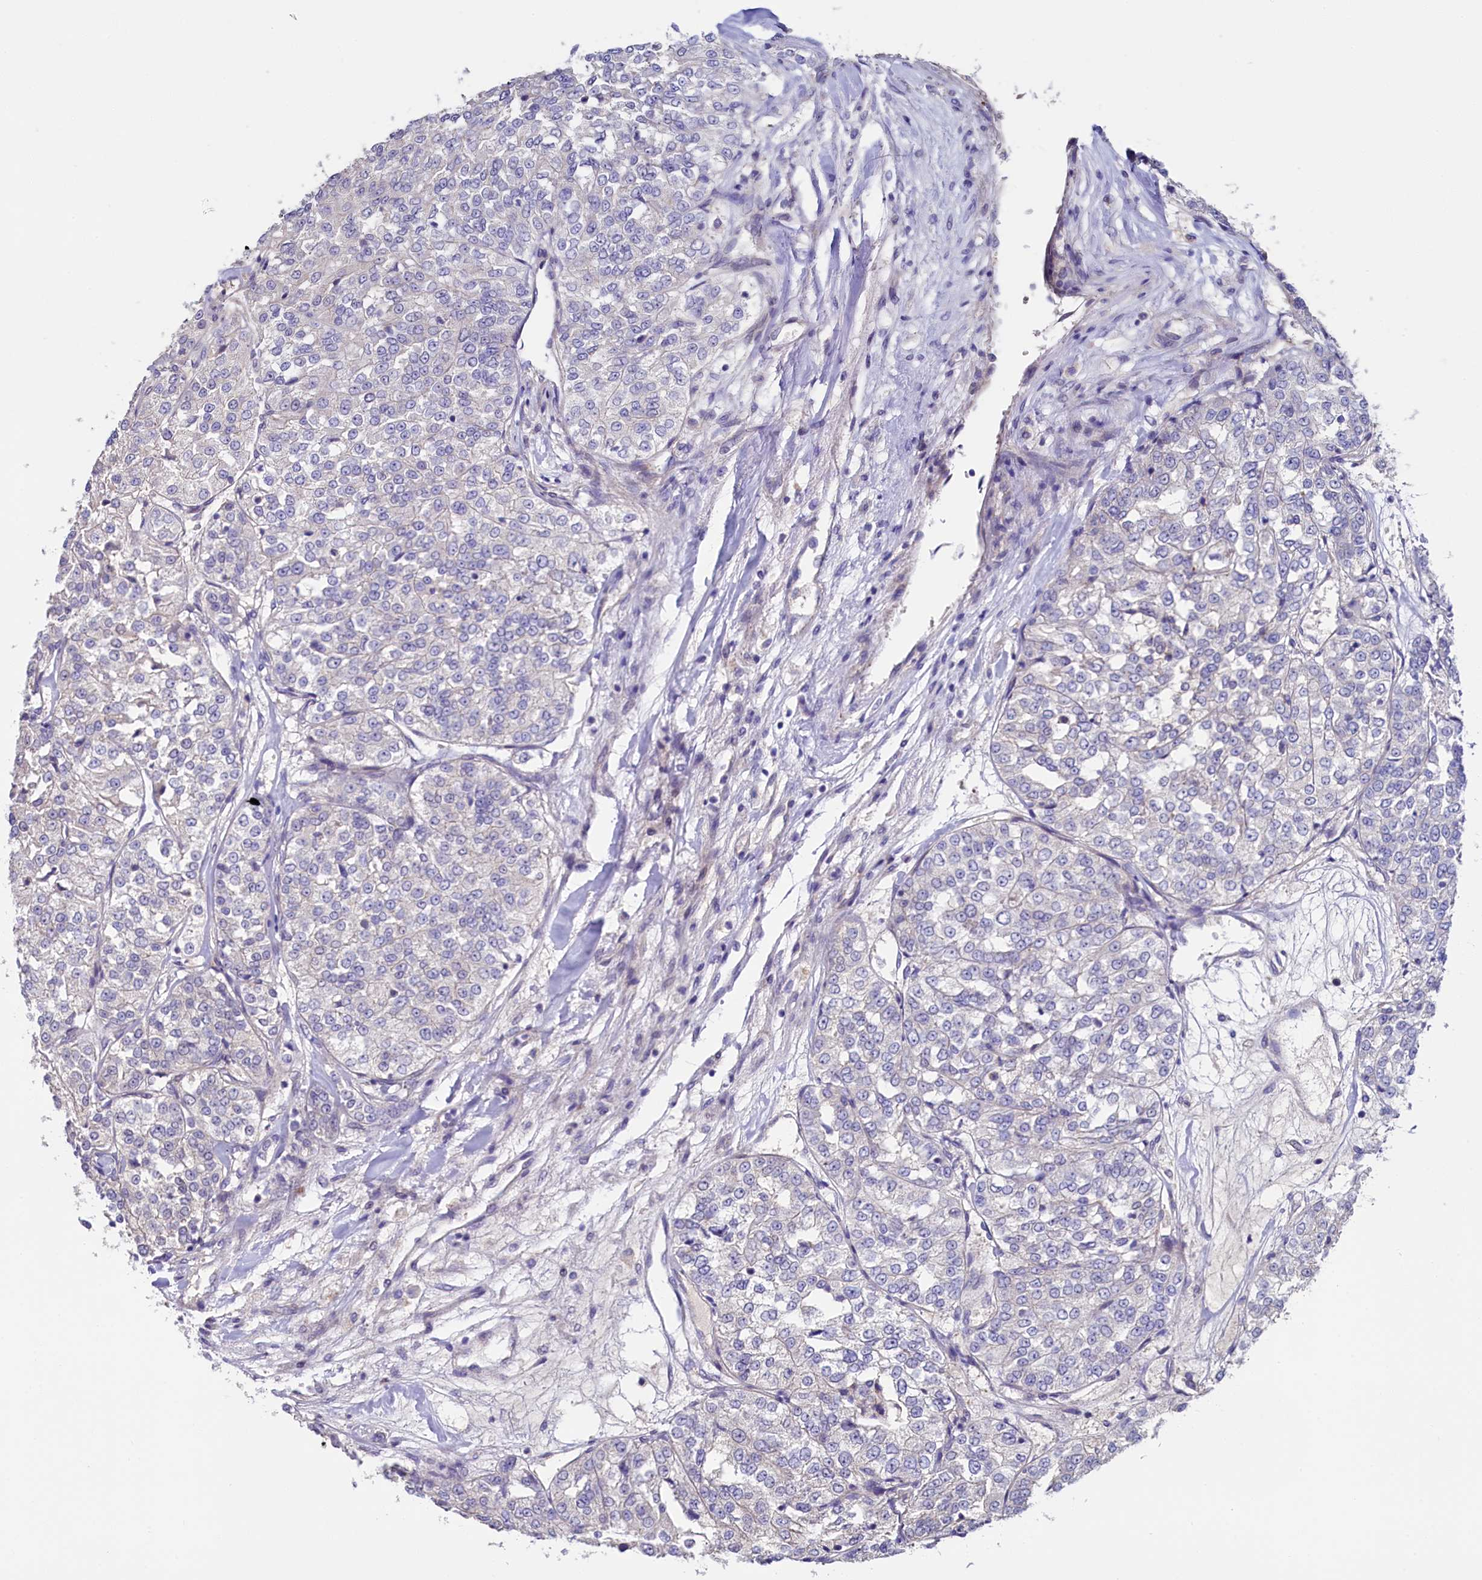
{"staining": {"intensity": "negative", "quantity": "none", "location": "none"}, "tissue": "renal cancer", "cell_type": "Tumor cells", "image_type": "cancer", "snomed": [{"axis": "morphology", "description": "Adenocarcinoma, NOS"}, {"axis": "topography", "description": "Kidney"}], "caption": "Adenocarcinoma (renal) stained for a protein using IHC shows no staining tumor cells.", "gene": "FLYWCH2", "patient": {"sex": "female", "age": 63}}